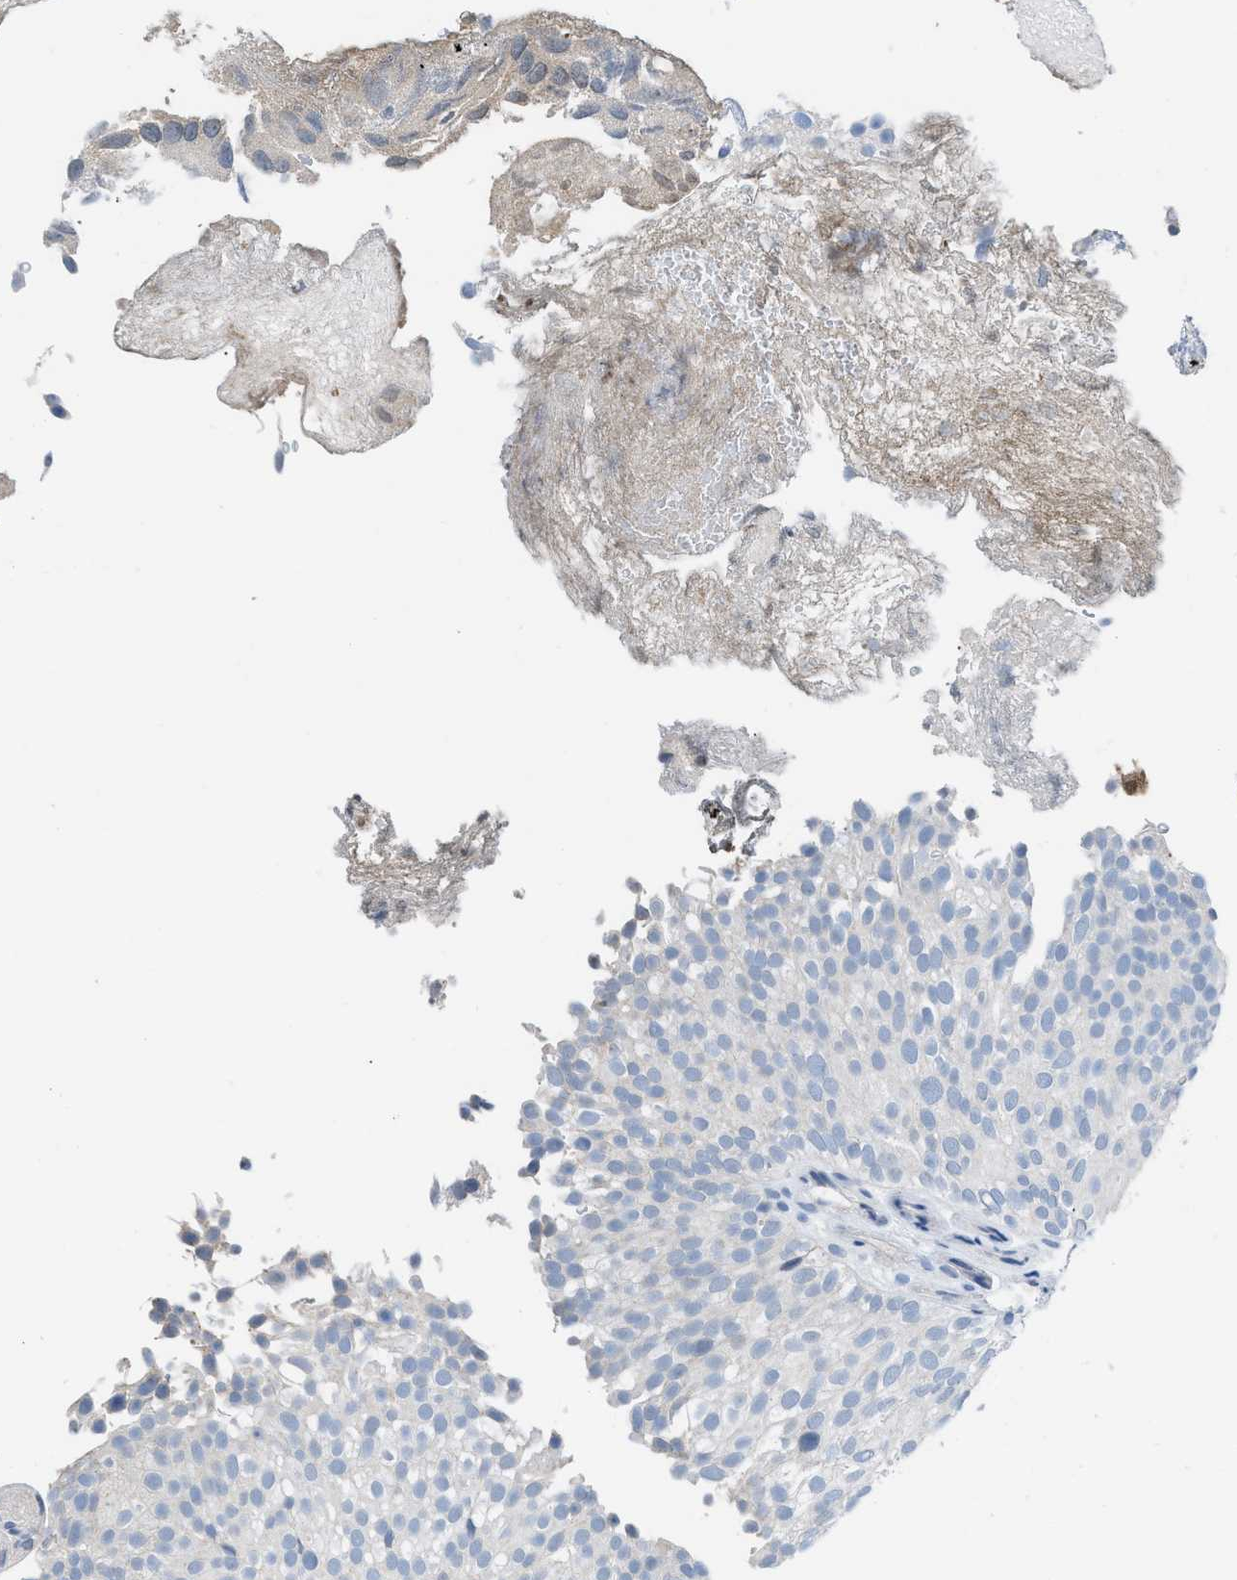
{"staining": {"intensity": "negative", "quantity": "none", "location": "none"}, "tissue": "urothelial cancer", "cell_type": "Tumor cells", "image_type": "cancer", "snomed": [{"axis": "morphology", "description": "Urothelial carcinoma, Low grade"}, {"axis": "topography", "description": "Urinary bladder"}], "caption": "High magnification brightfield microscopy of low-grade urothelial carcinoma stained with DAB (brown) and counterstained with hematoxylin (blue): tumor cells show no significant expression. (Immunohistochemistry (ihc), brightfield microscopy, high magnification).", "gene": "HPX", "patient": {"sex": "male", "age": 78}}